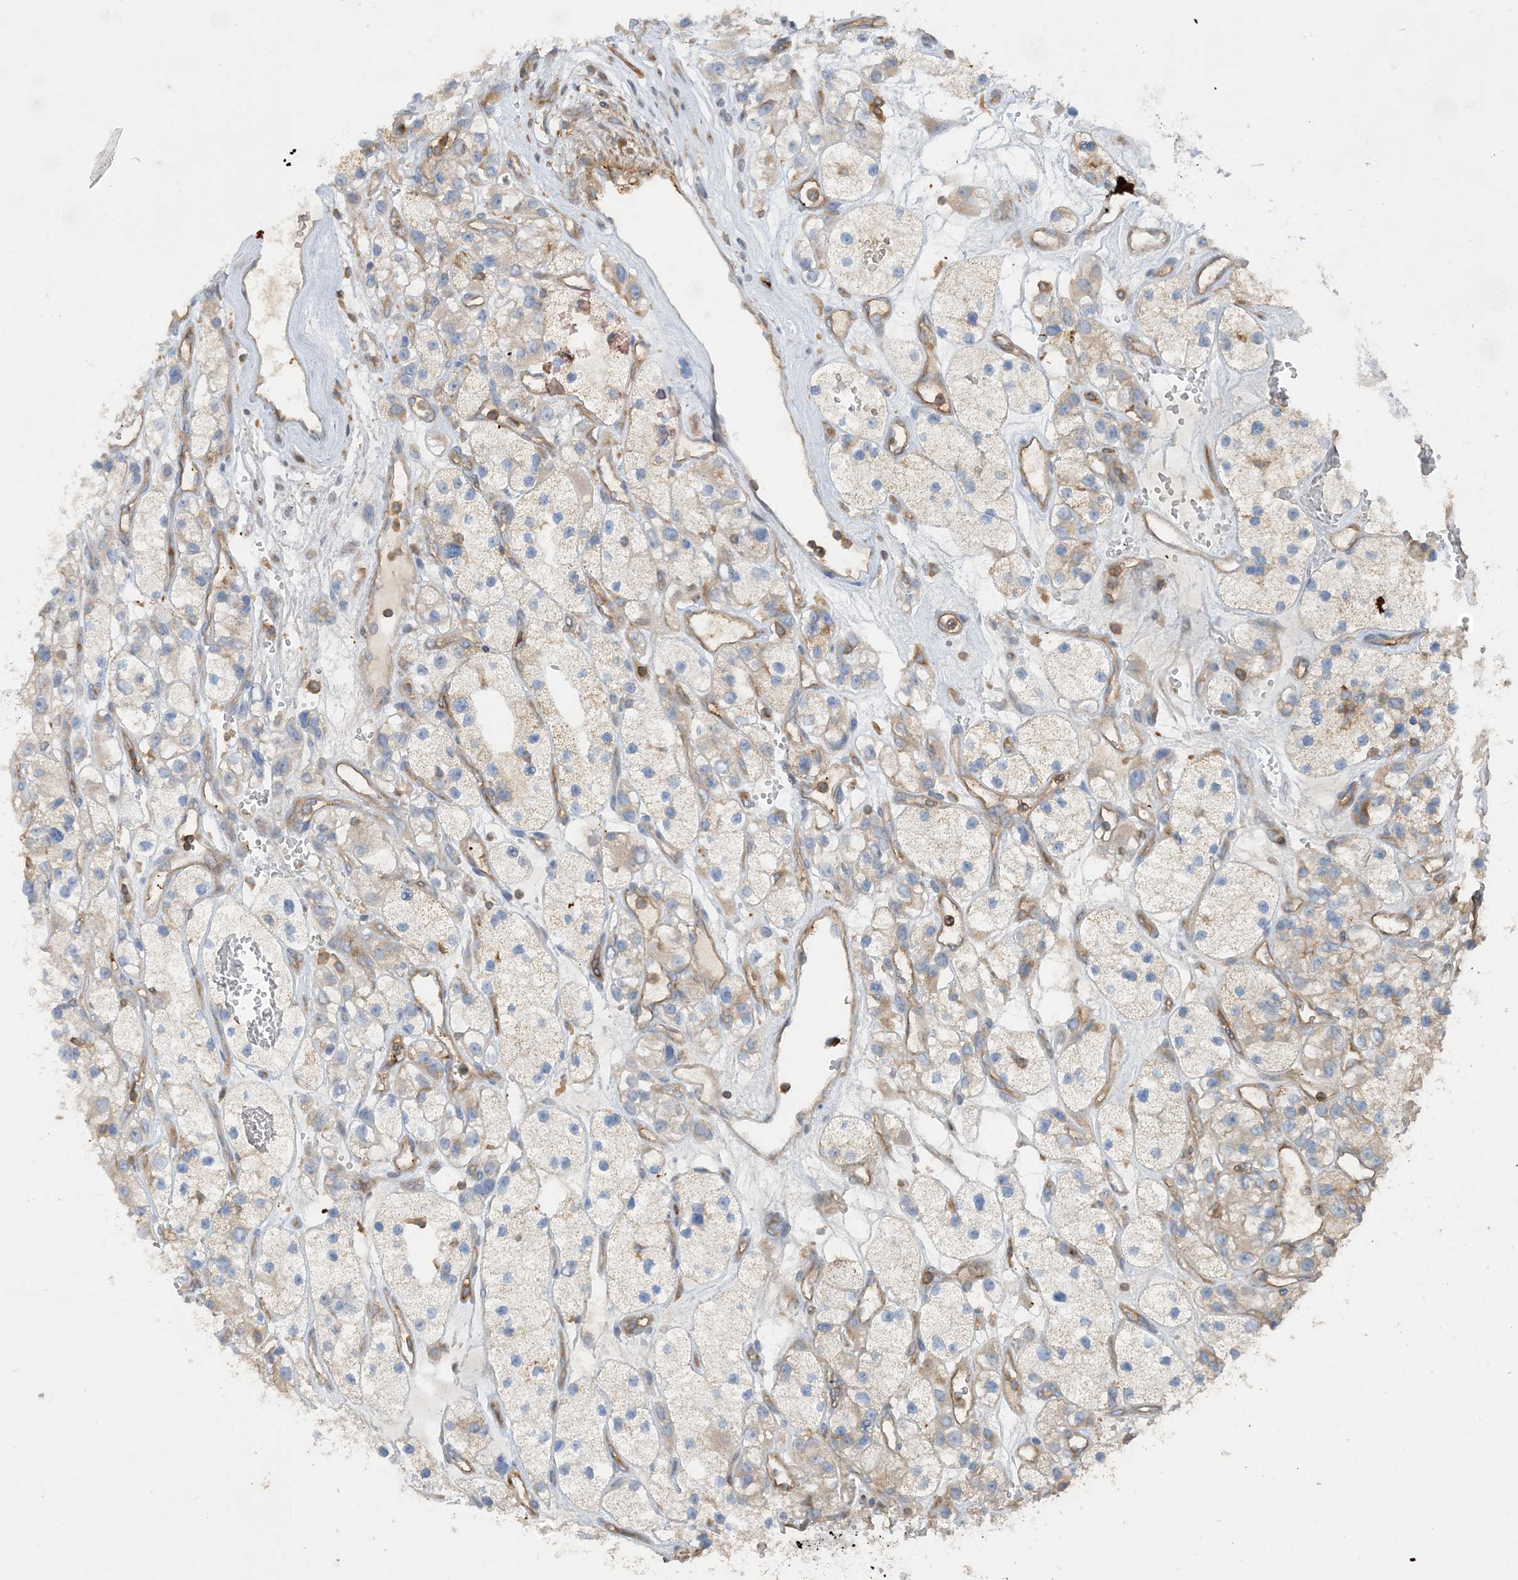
{"staining": {"intensity": "weak", "quantity": "25%-75%", "location": "cytoplasmic/membranous"}, "tissue": "renal cancer", "cell_type": "Tumor cells", "image_type": "cancer", "snomed": [{"axis": "morphology", "description": "Adenocarcinoma, NOS"}, {"axis": "topography", "description": "Kidney"}], "caption": "A micrograph showing weak cytoplasmic/membranous positivity in about 25%-75% of tumor cells in renal cancer, as visualized by brown immunohistochemical staining.", "gene": "SFMBT2", "patient": {"sex": "female", "age": 57}}